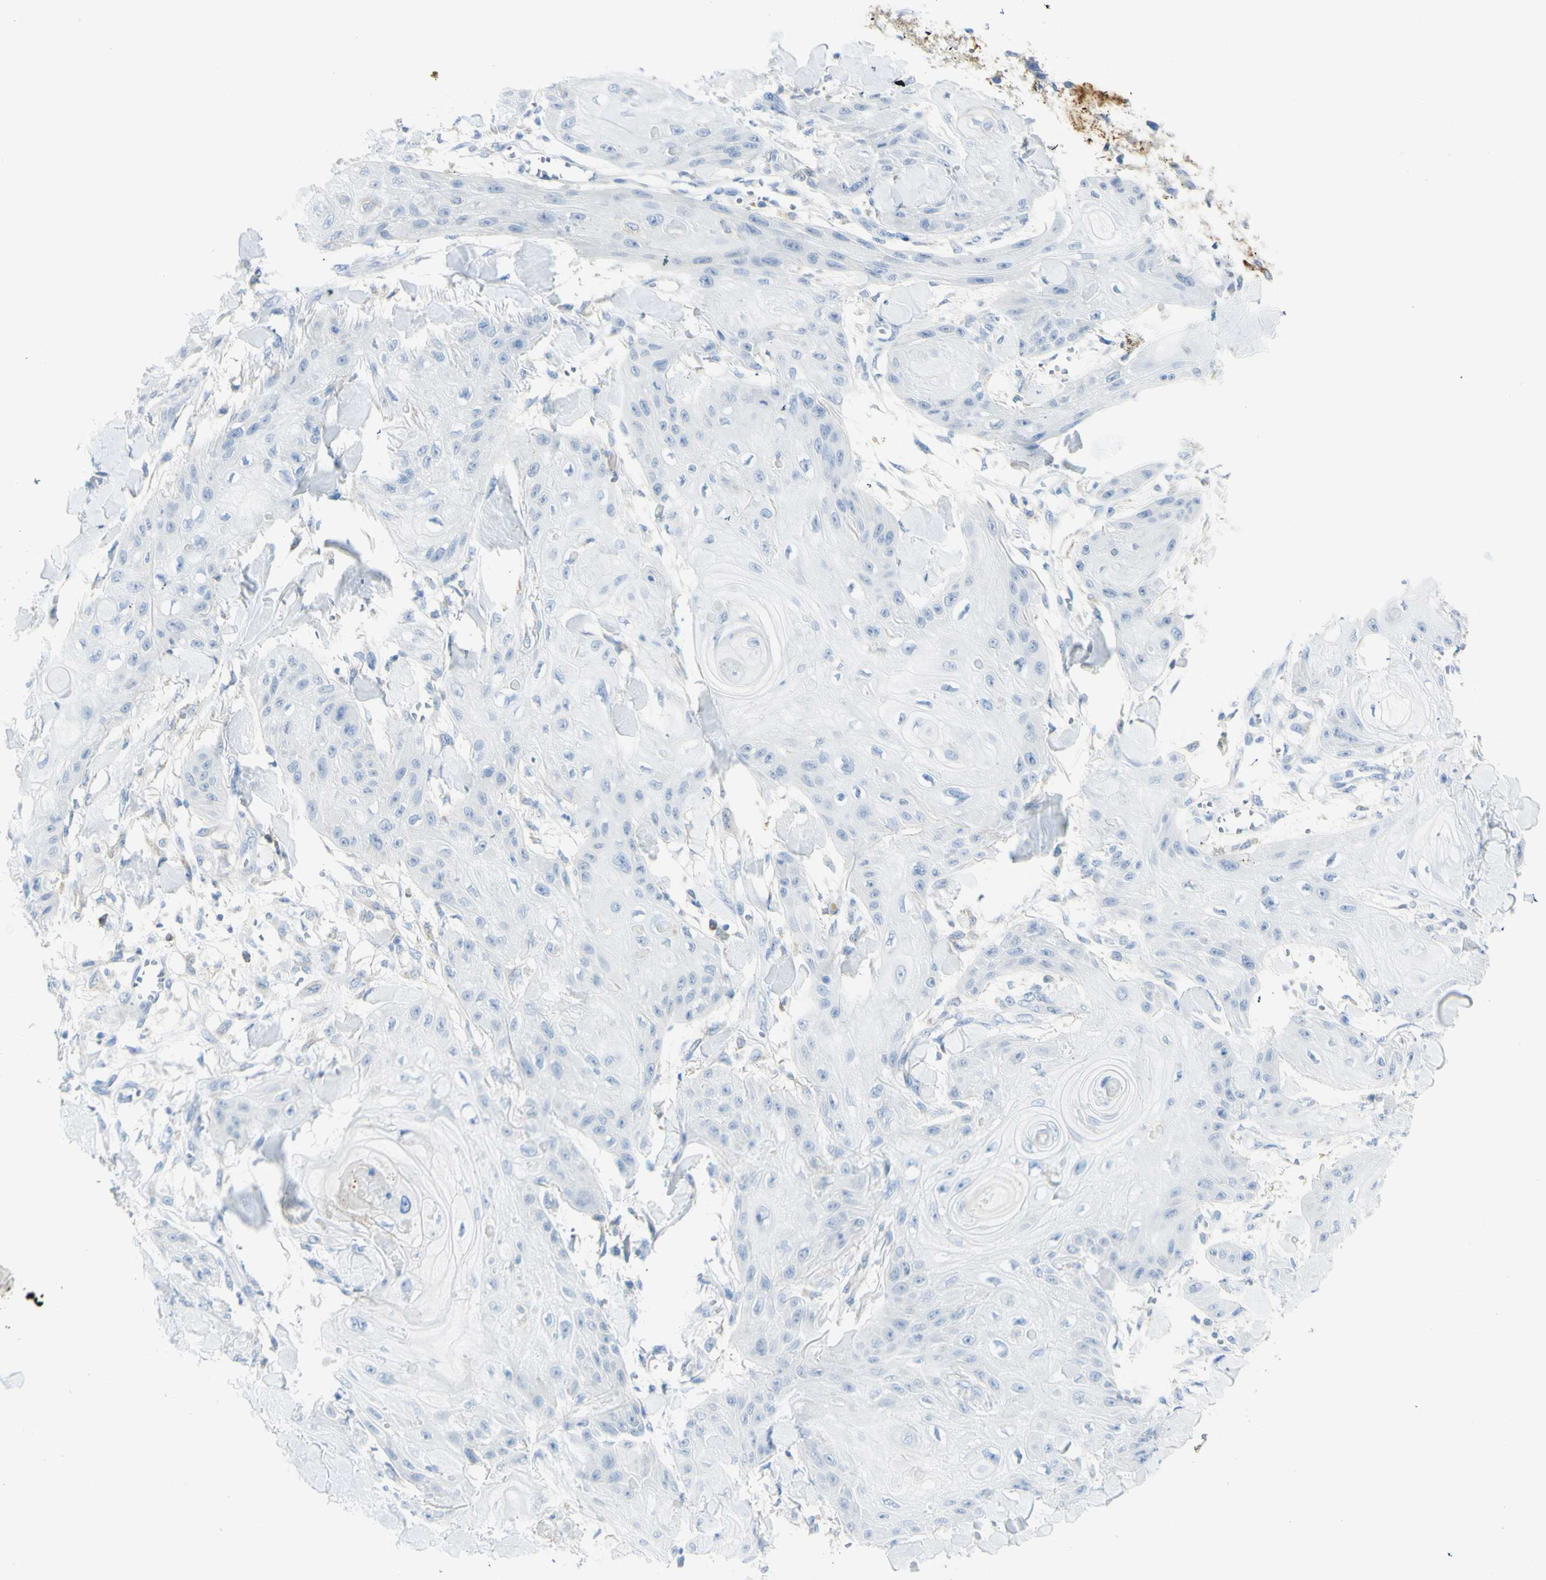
{"staining": {"intensity": "negative", "quantity": "none", "location": "none"}, "tissue": "skin cancer", "cell_type": "Tumor cells", "image_type": "cancer", "snomed": [{"axis": "morphology", "description": "Squamous cell carcinoma, NOS"}, {"axis": "topography", "description": "Skin"}], "caption": "Tumor cells are negative for protein expression in human skin squamous cell carcinoma. (DAB immunohistochemistry (IHC), high magnification).", "gene": "TSPAN1", "patient": {"sex": "male", "age": 74}}